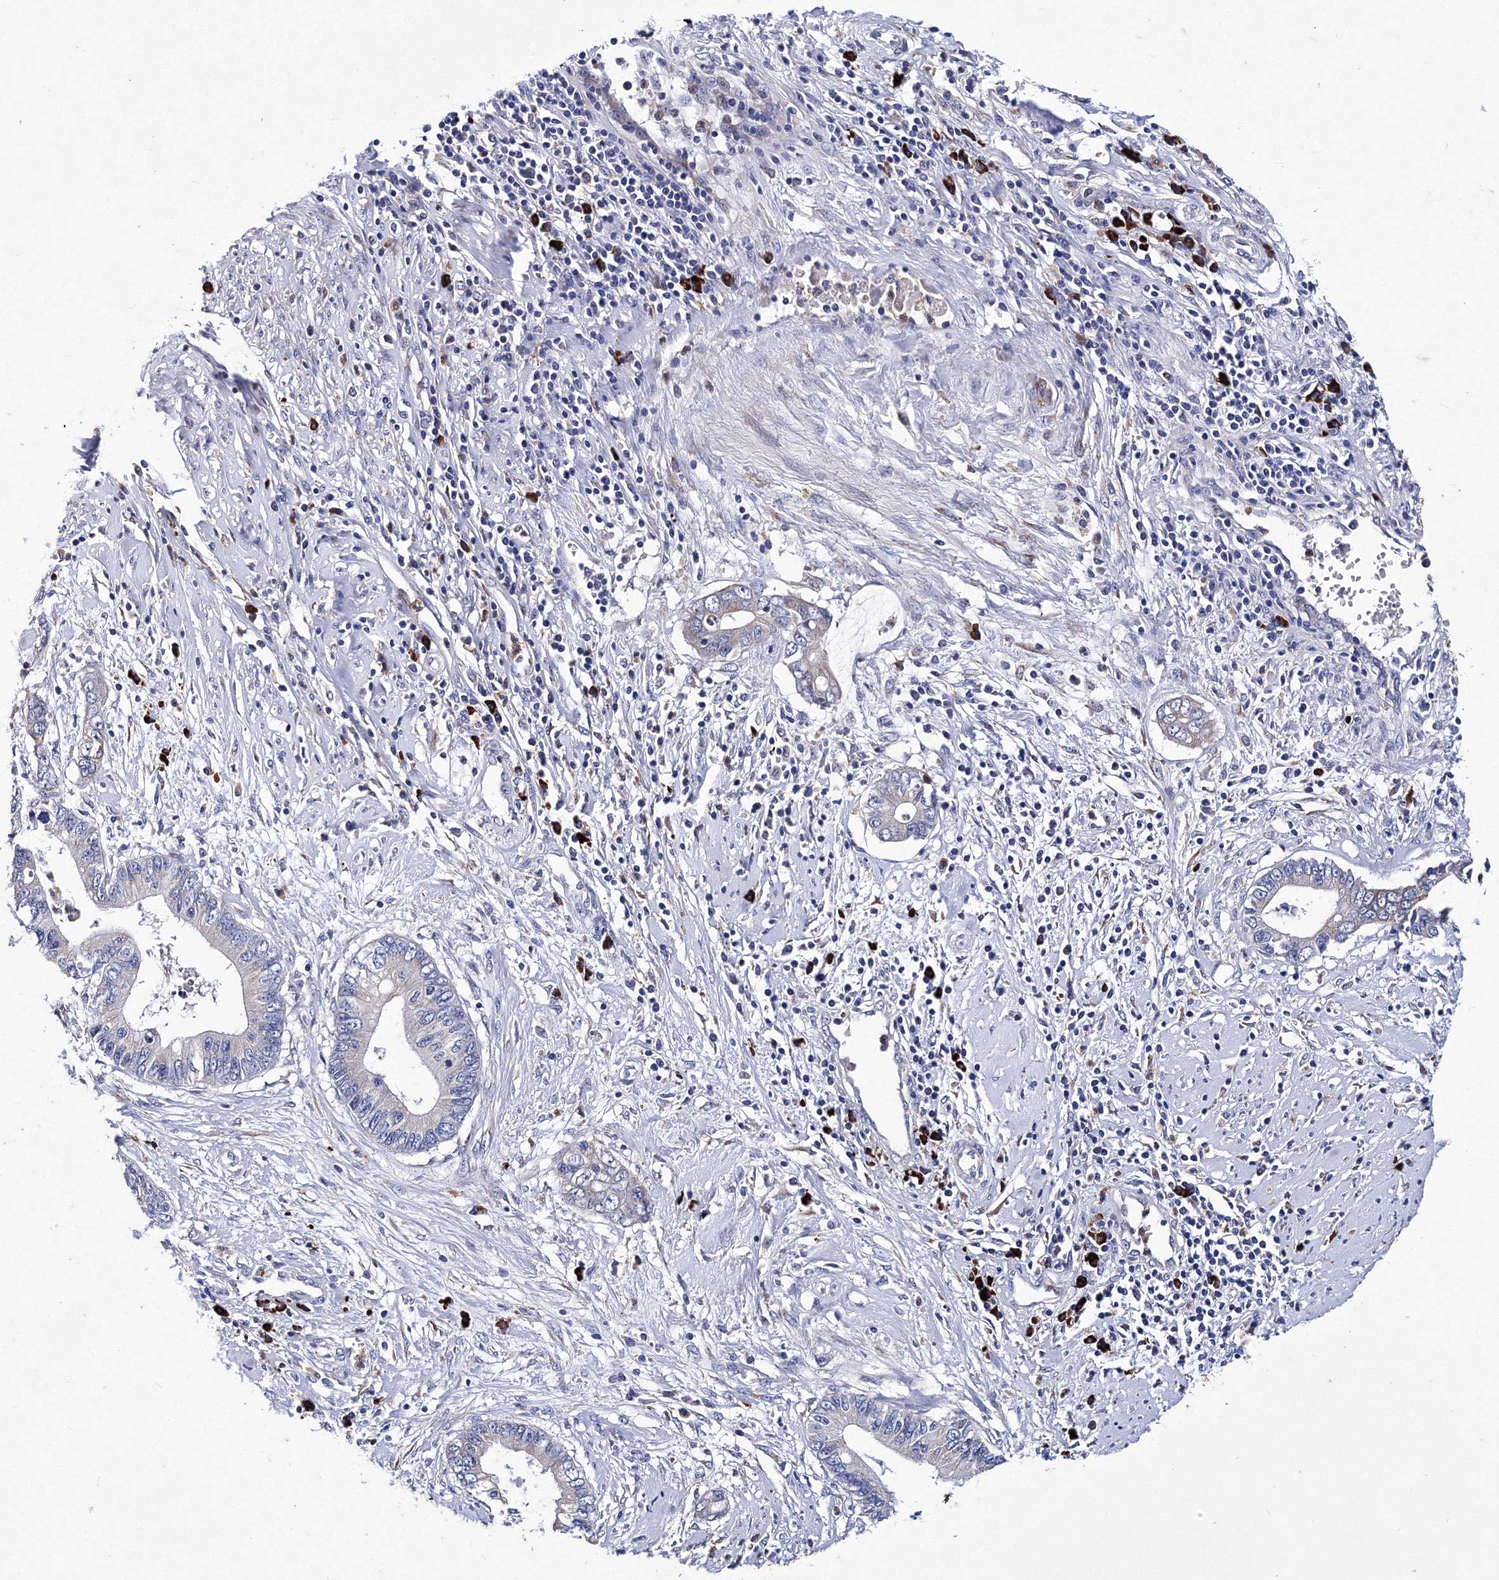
{"staining": {"intensity": "negative", "quantity": "none", "location": "none"}, "tissue": "cervical cancer", "cell_type": "Tumor cells", "image_type": "cancer", "snomed": [{"axis": "morphology", "description": "Adenocarcinoma, NOS"}, {"axis": "topography", "description": "Cervix"}], "caption": "Immunohistochemistry histopathology image of neoplastic tissue: human adenocarcinoma (cervical) stained with DAB (3,3'-diaminobenzidine) displays no significant protein positivity in tumor cells.", "gene": "TRPM2", "patient": {"sex": "female", "age": 44}}